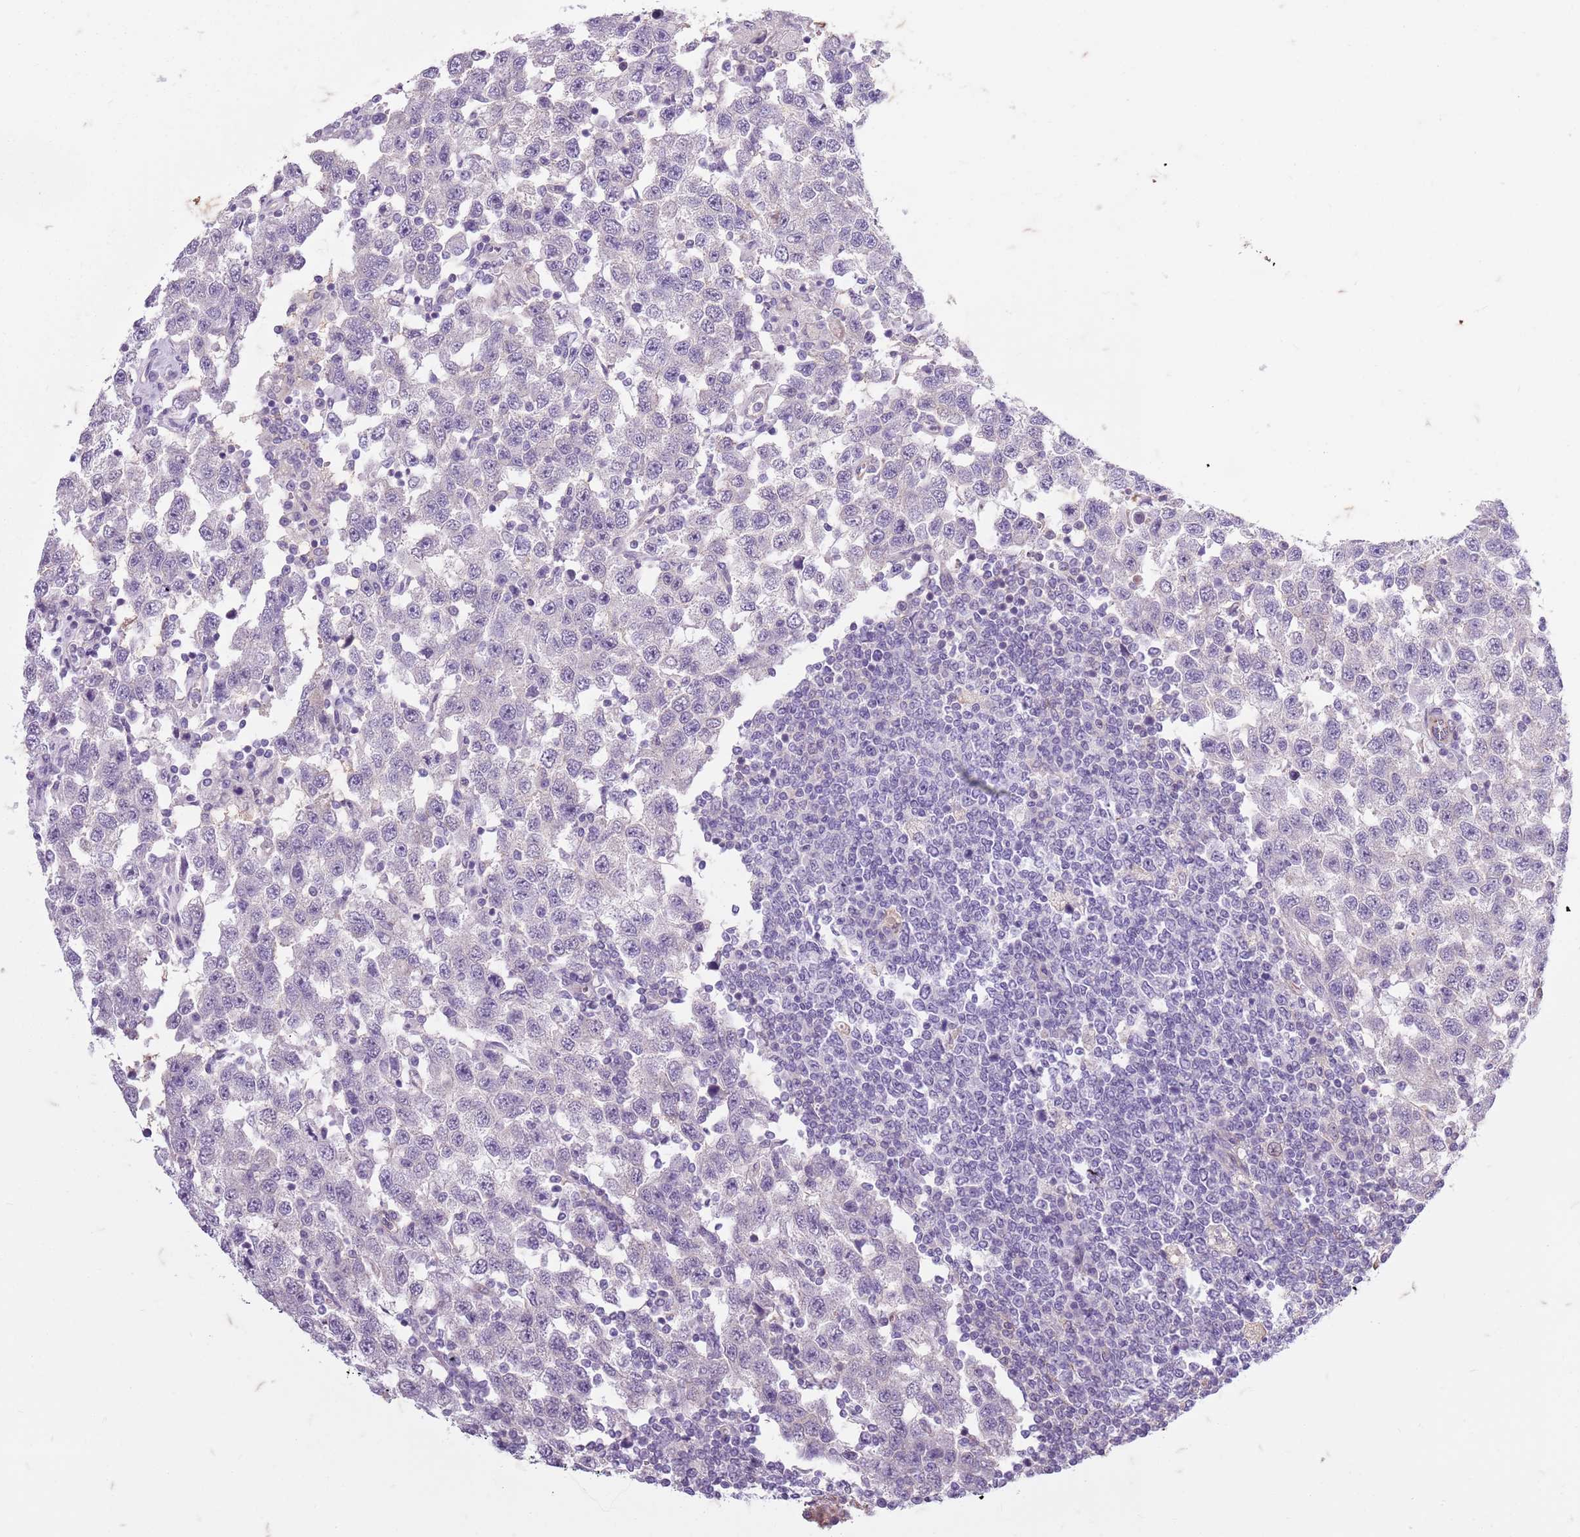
{"staining": {"intensity": "negative", "quantity": "none", "location": "none"}, "tissue": "testis cancer", "cell_type": "Tumor cells", "image_type": "cancer", "snomed": [{"axis": "morphology", "description": "Seminoma, NOS"}, {"axis": "topography", "description": "Testis"}], "caption": "Tumor cells are negative for protein expression in human testis cancer. (Brightfield microscopy of DAB IHC at high magnification).", "gene": "TAS2R38", "patient": {"sex": "male", "age": 41}}